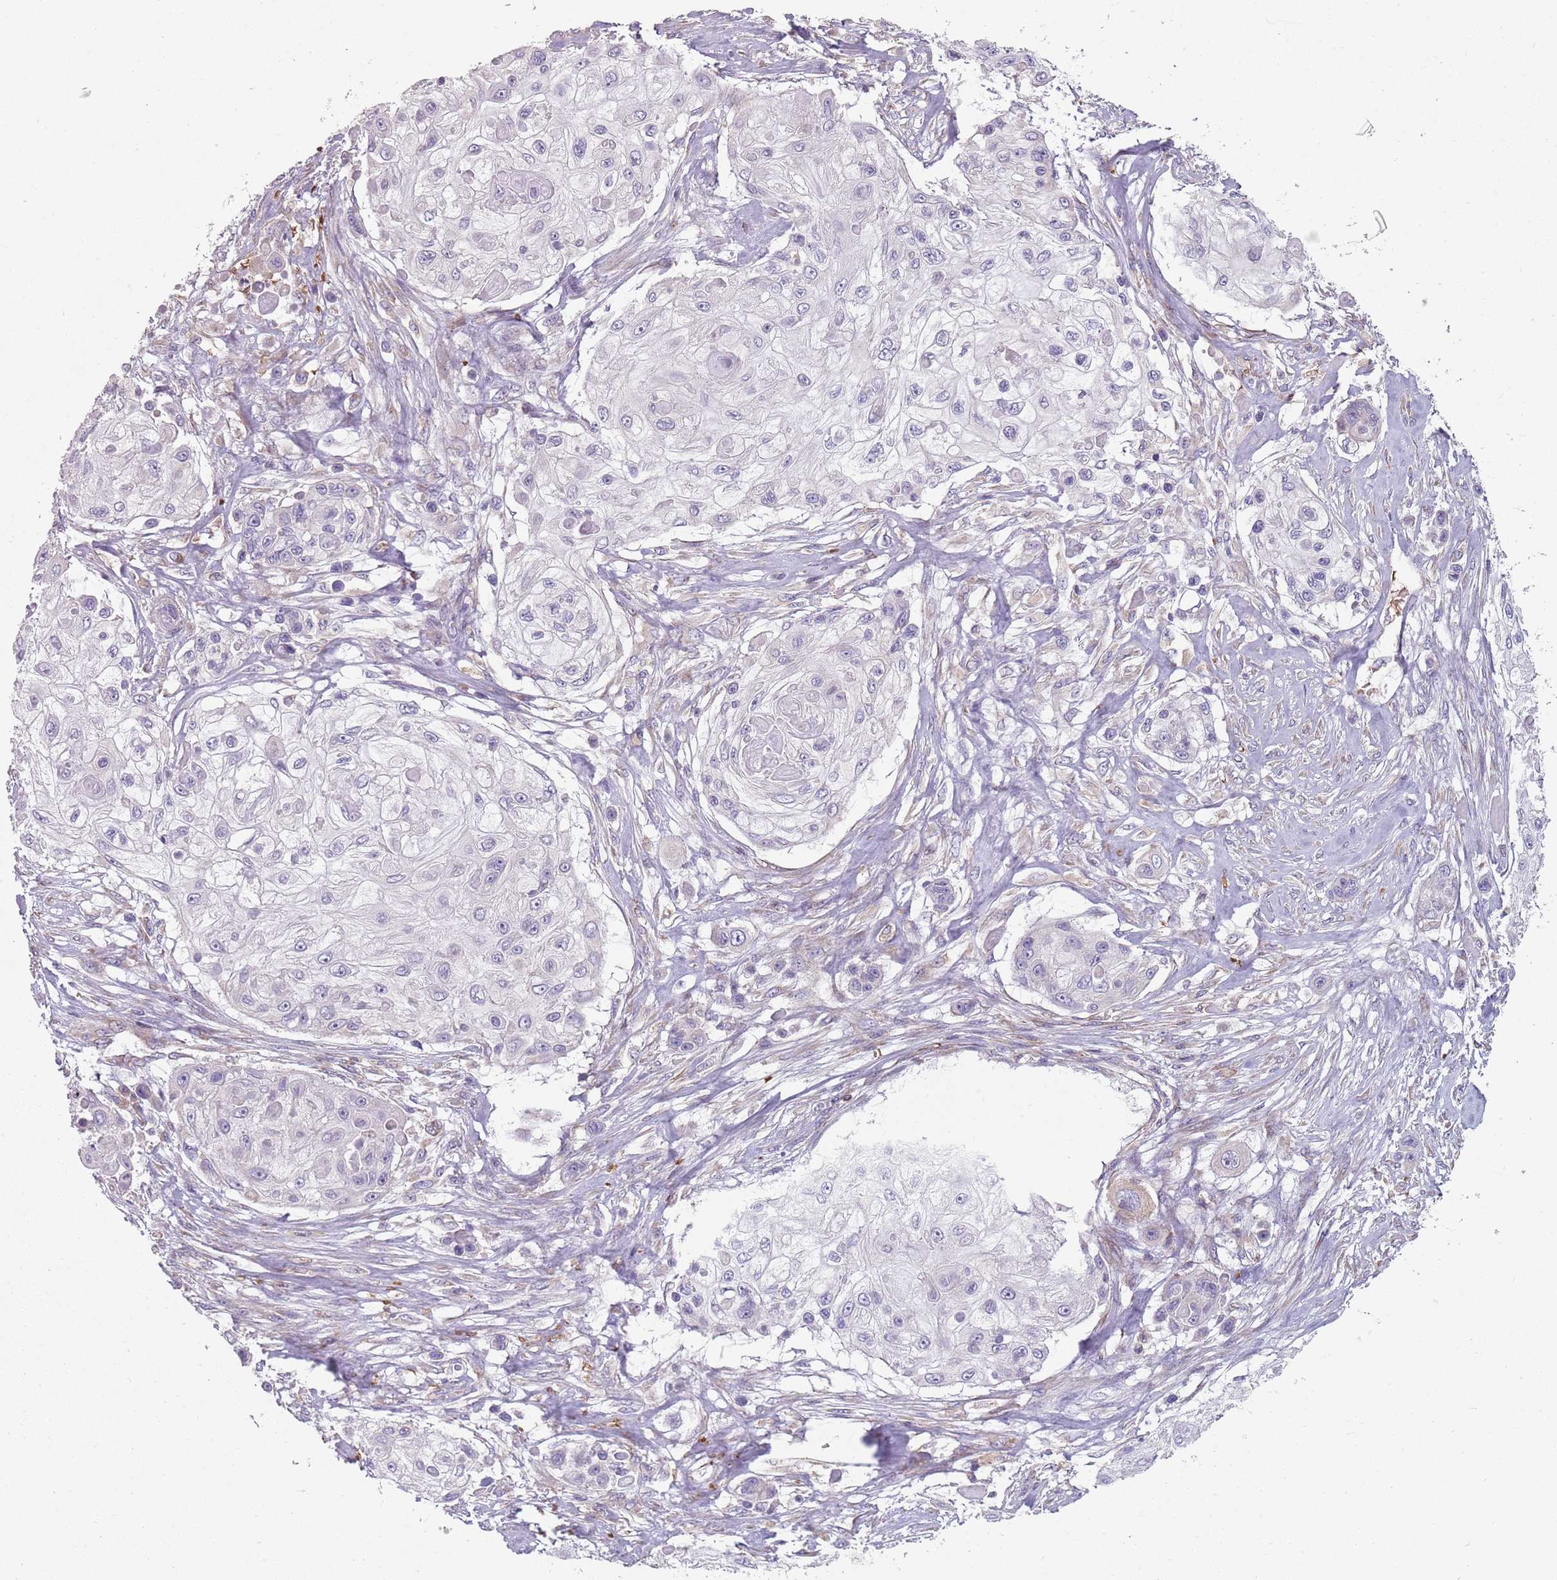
{"staining": {"intensity": "negative", "quantity": "none", "location": "none"}, "tissue": "skin cancer", "cell_type": "Tumor cells", "image_type": "cancer", "snomed": [{"axis": "morphology", "description": "Squamous cell carcinoma, NOS"}, {"axis": "topography", "description": "Skin"}], "caption": "An immunohistochemistry (IHC) photomicrograph of skin cancer (squamous cell carcinoma) is shown. There is no staining in tumor cells of skin cancer (squamous cell carcinoma).", "gene": "SPATA2", "patient": {"sex": "male", "age": 67}}